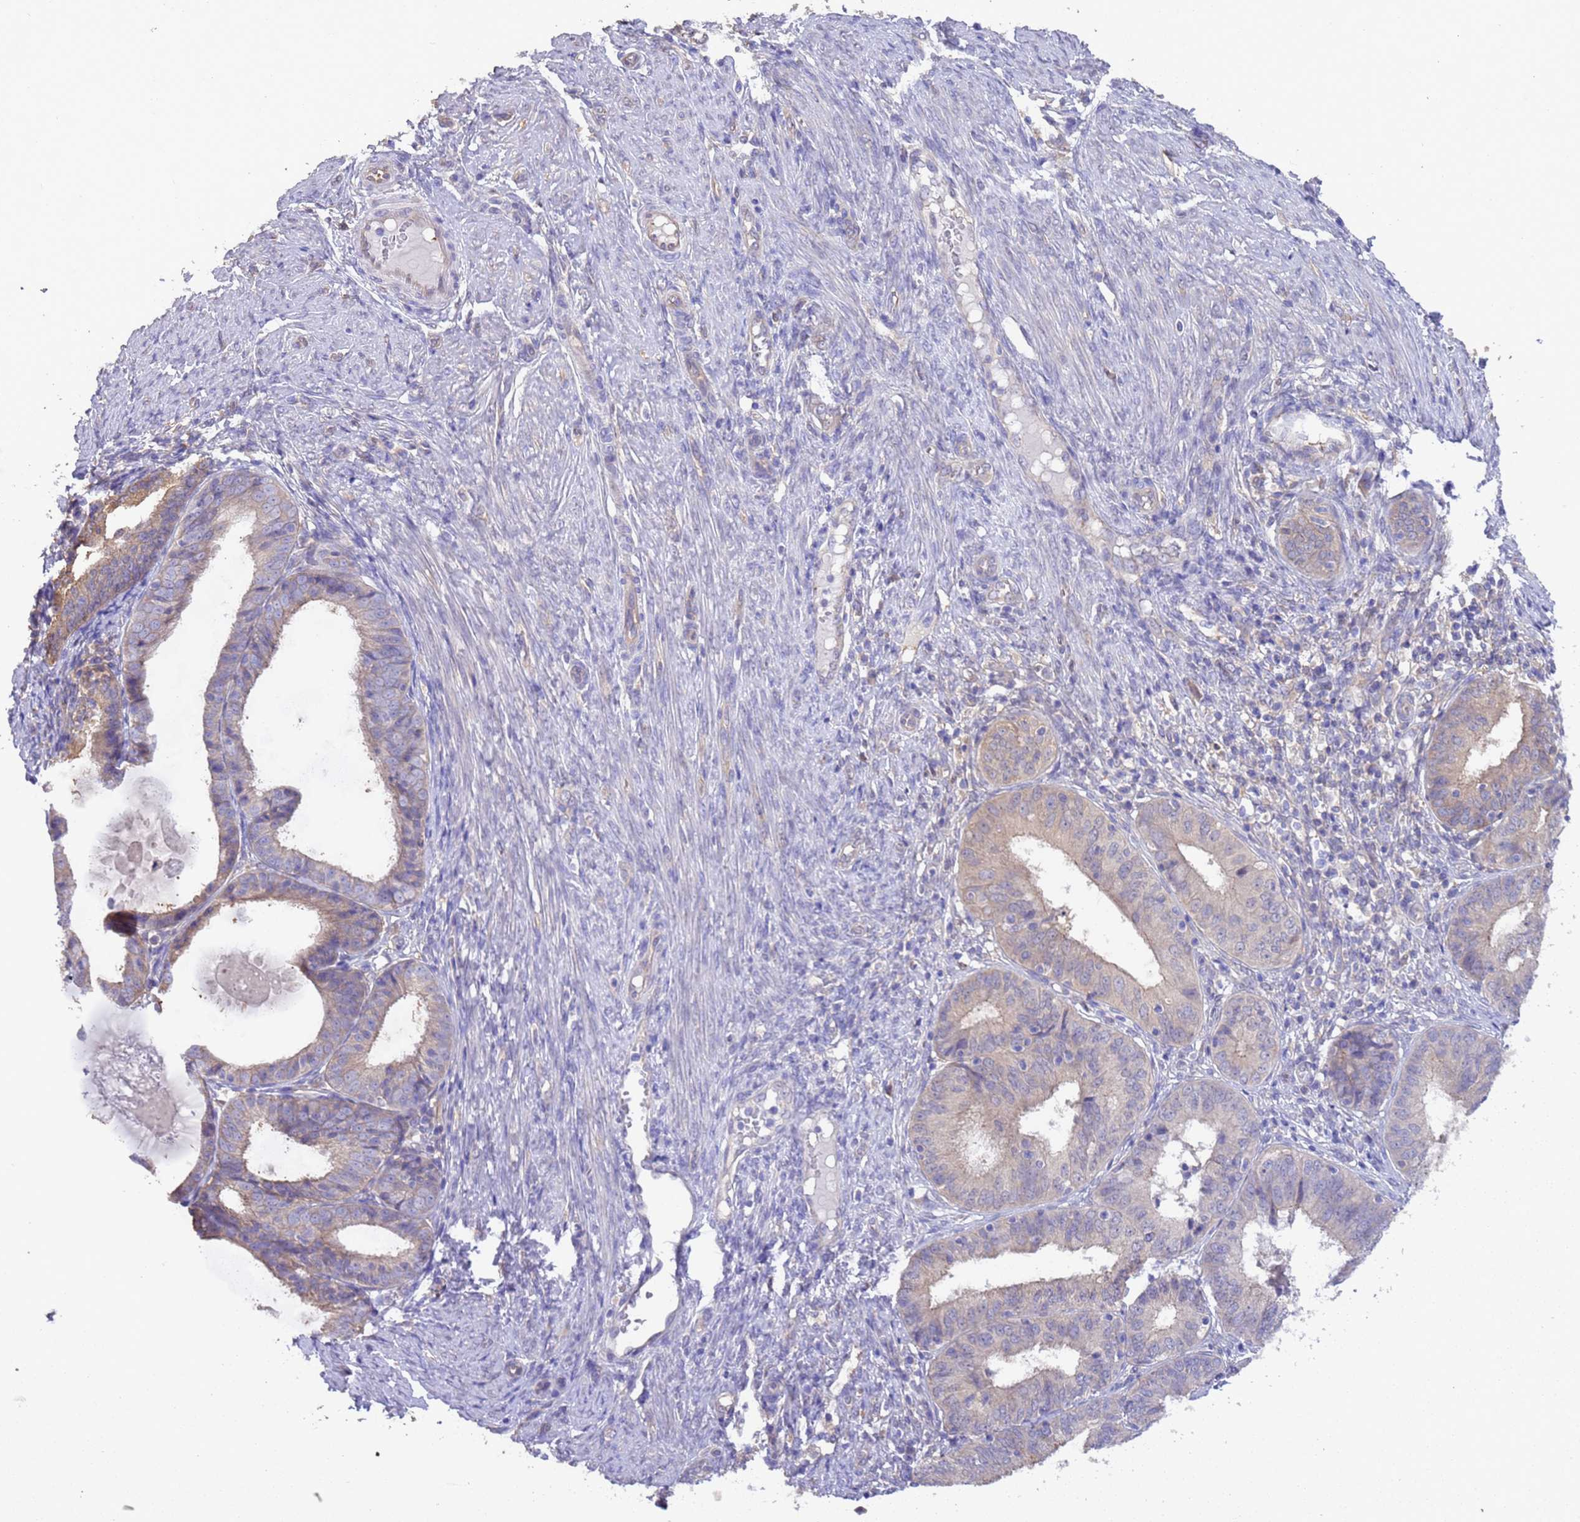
{"staining": {"intensity": "weak", "quantity": "25%-75%", "location": "cytoplasmic/membranous"}, "tissue": "endometrial cancer", "cell_type": "Tumor cells", "image_type": "cancer", "snomed": [{"axis": "morphology", "description": "Adenocarcinoma, NOS"}, {"axis": "topography", "description": "Endometrium"}], "caption": "DAB immunohistochemical staining of human endometrial cancer (adenocarcinoma) shows weak cytoplasmic/membranous protein positivity in approximately 25%-75% of tumor cells. The staining was performed using DAB (3,3'-diaminobenzidine) to visualize the protein expression in brown, while the nuclei were stained in blue with hematoxylin (Magnification: 20x).", "gene": "NPHP1", "patient": {"sex": "female", "age": 51}}